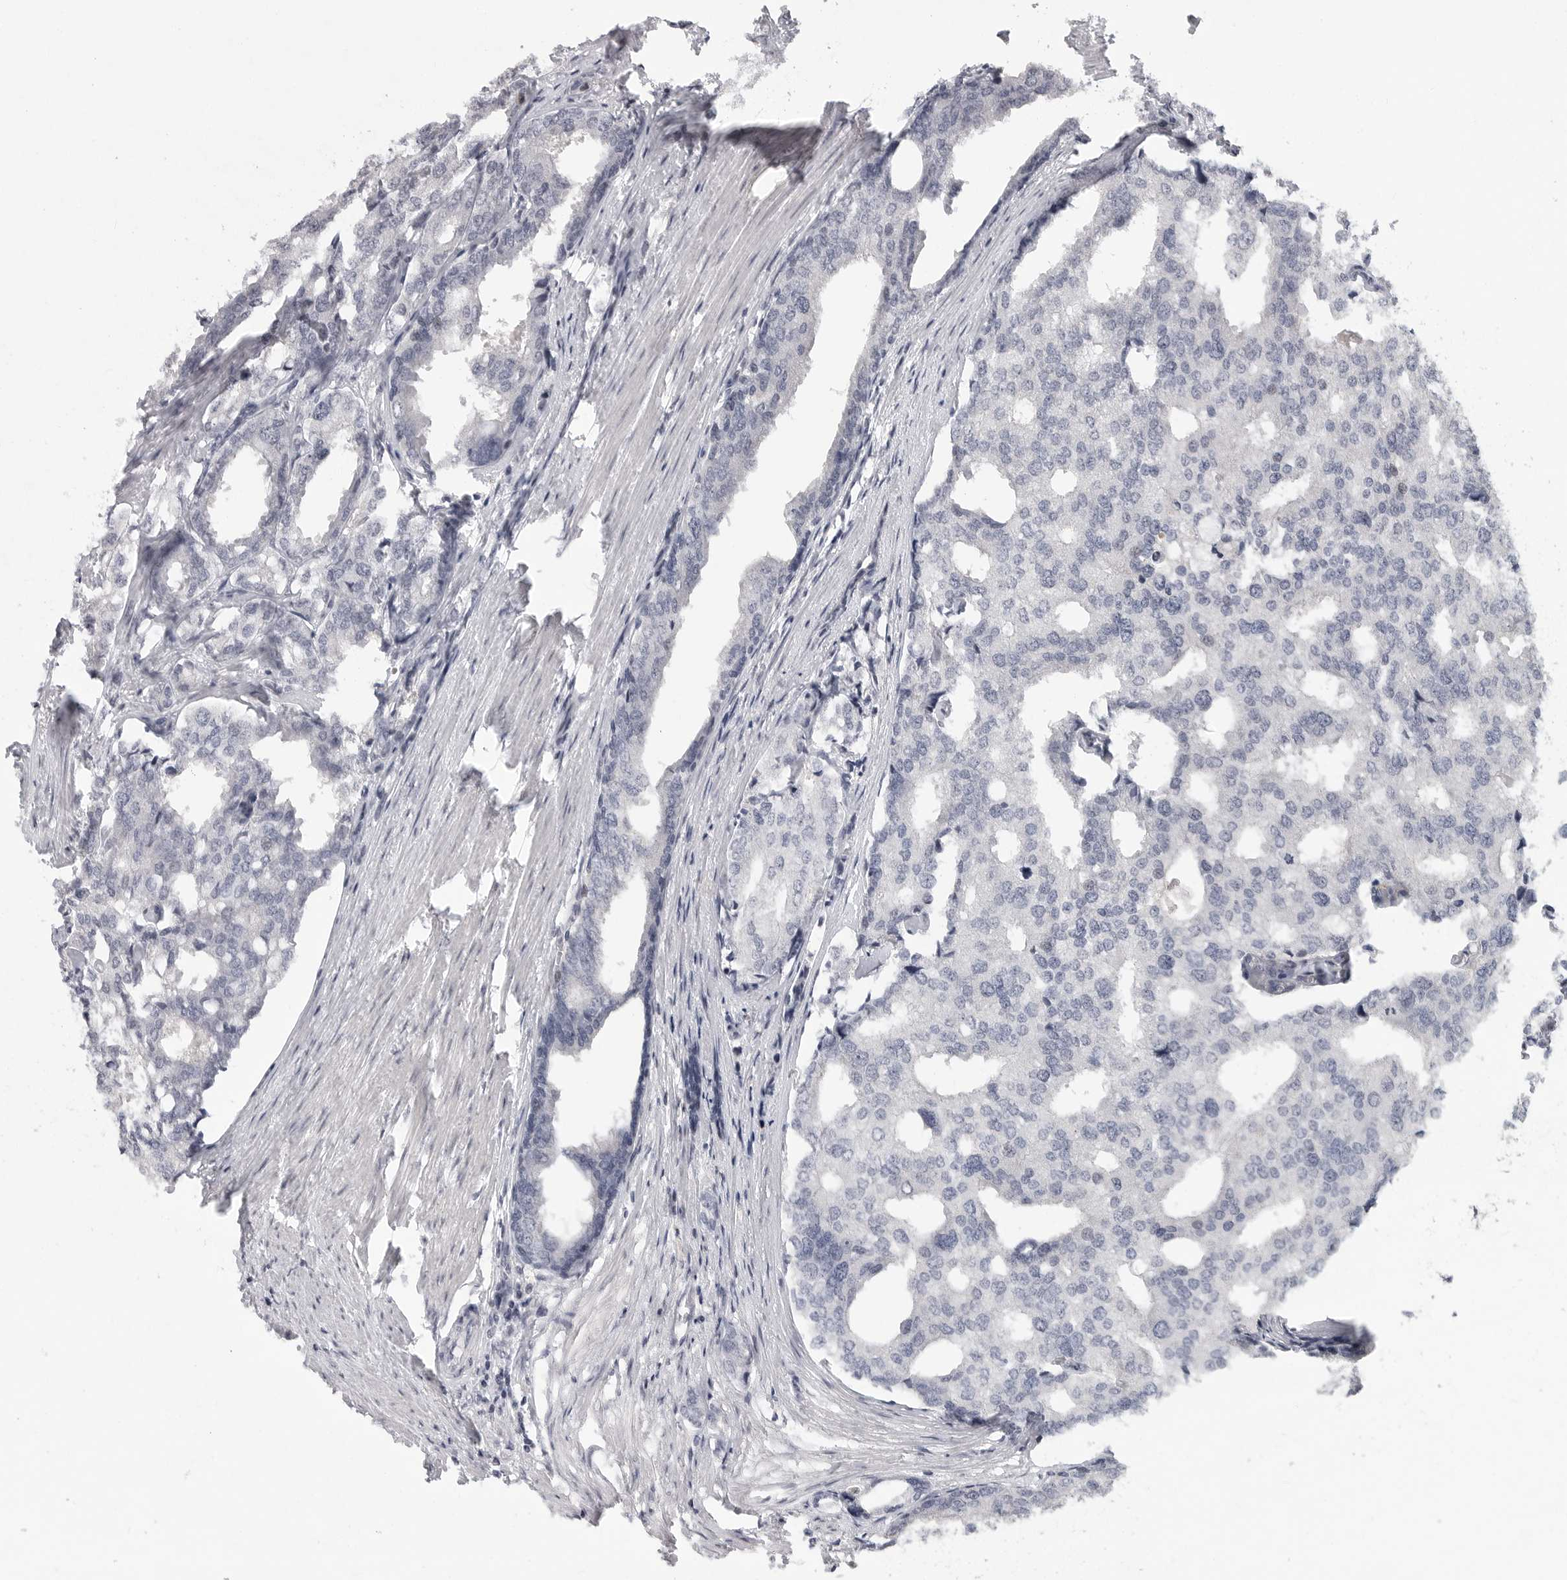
{"staining": {"intensity": "negative", "quantity": "none", "location": "none"}, "tissue": "prostate cancer", "cell_type": "Tumor cells", "image_type": "cancer", "snomed": [{"axis": "morphology", "description": "Adenocarcinoma, High grade"}, {"axis": "topography", "description": "Prostate"}], "caption": "Image shows no significant protein staining in tumor cells of prostate cancer.", "gene": "FBXO43", "patient": {"sex": "male", "age": 50}}